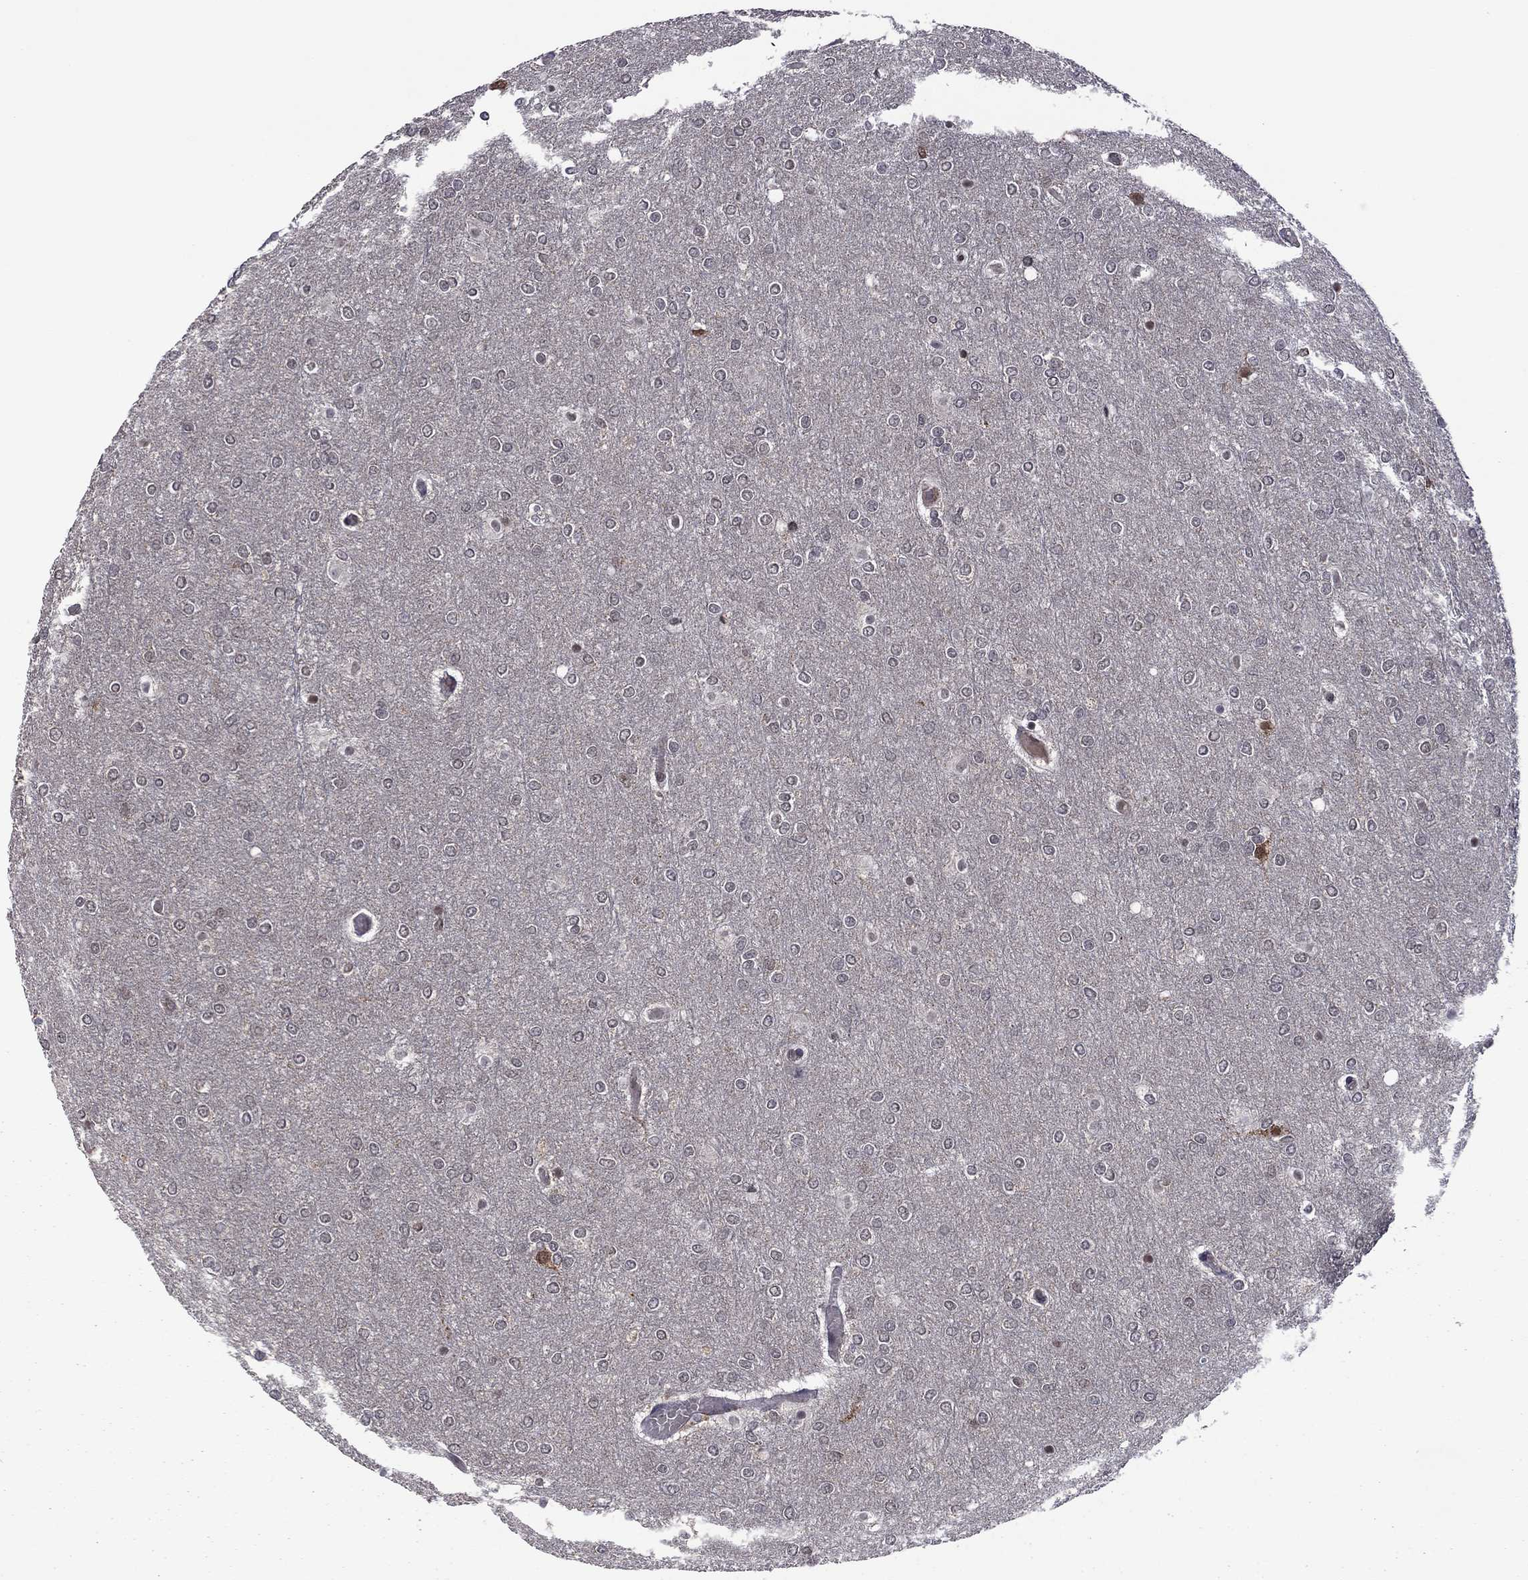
{"staining": {"intensity": "negative", "quantity": "none", "location": "none"}, "tissue": "glioma", "cell_type": "Tumor cells", "image_type": "cancer", "snomed": [{"axis": "morphology", "description": "Glioma, malignant, High grade"}, {"axis": "topography", "description": "Brain"}], "caption": "A micrograph of human glioma is negative for staining in tumor cells. Brightfield microscopy of immunohistochemistry stained with DAB (3,3'-diaminobenzidine) (brown) and hematoxylin (blue), captured at high magnification.", "gene": "GPAA1", "patient": {"sex": "female", "age": 61}}